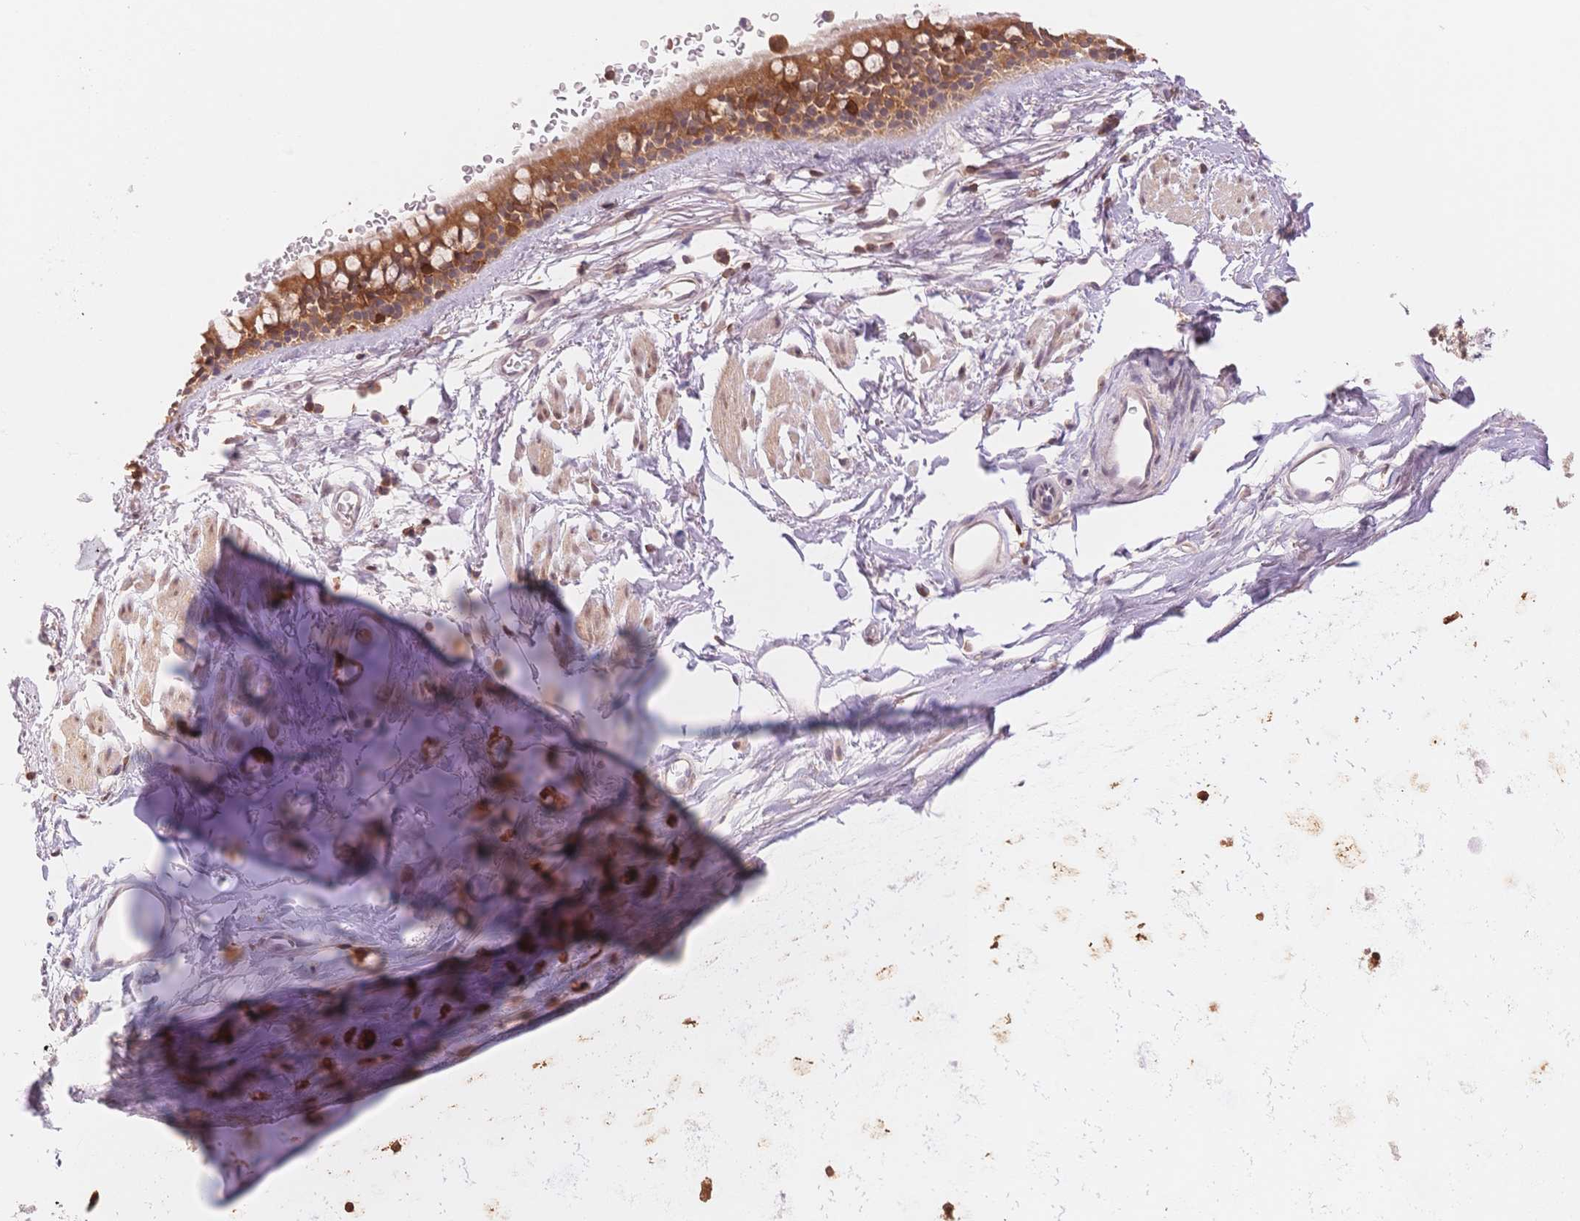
{"staining": {"intensity": "moderate", "quantity": ">75%", "location": "cytoplasmic/membranous"}, "tissue": "bronchus", "cell_type": "Respiratory epithelial cells", "image_type": "normal", "snomed": [{"axis": "morphology", "description": "Normal tissue, NOS"}, {"axis": "topography", "description": "Lymph node"}, {"axis": "topography", "description": "Cartilage tissue"}, {"axis": "topography", "description": "Bronchus"}], "caption": "Immunohistochemical staining of benign bronchus displays >75% levels of moderate cytoplasmic/membranous protein positivity in about >75% of respiratory epithelial cells.", "gene": "STK39", "patient": {"sex": "female", "age": 70}}